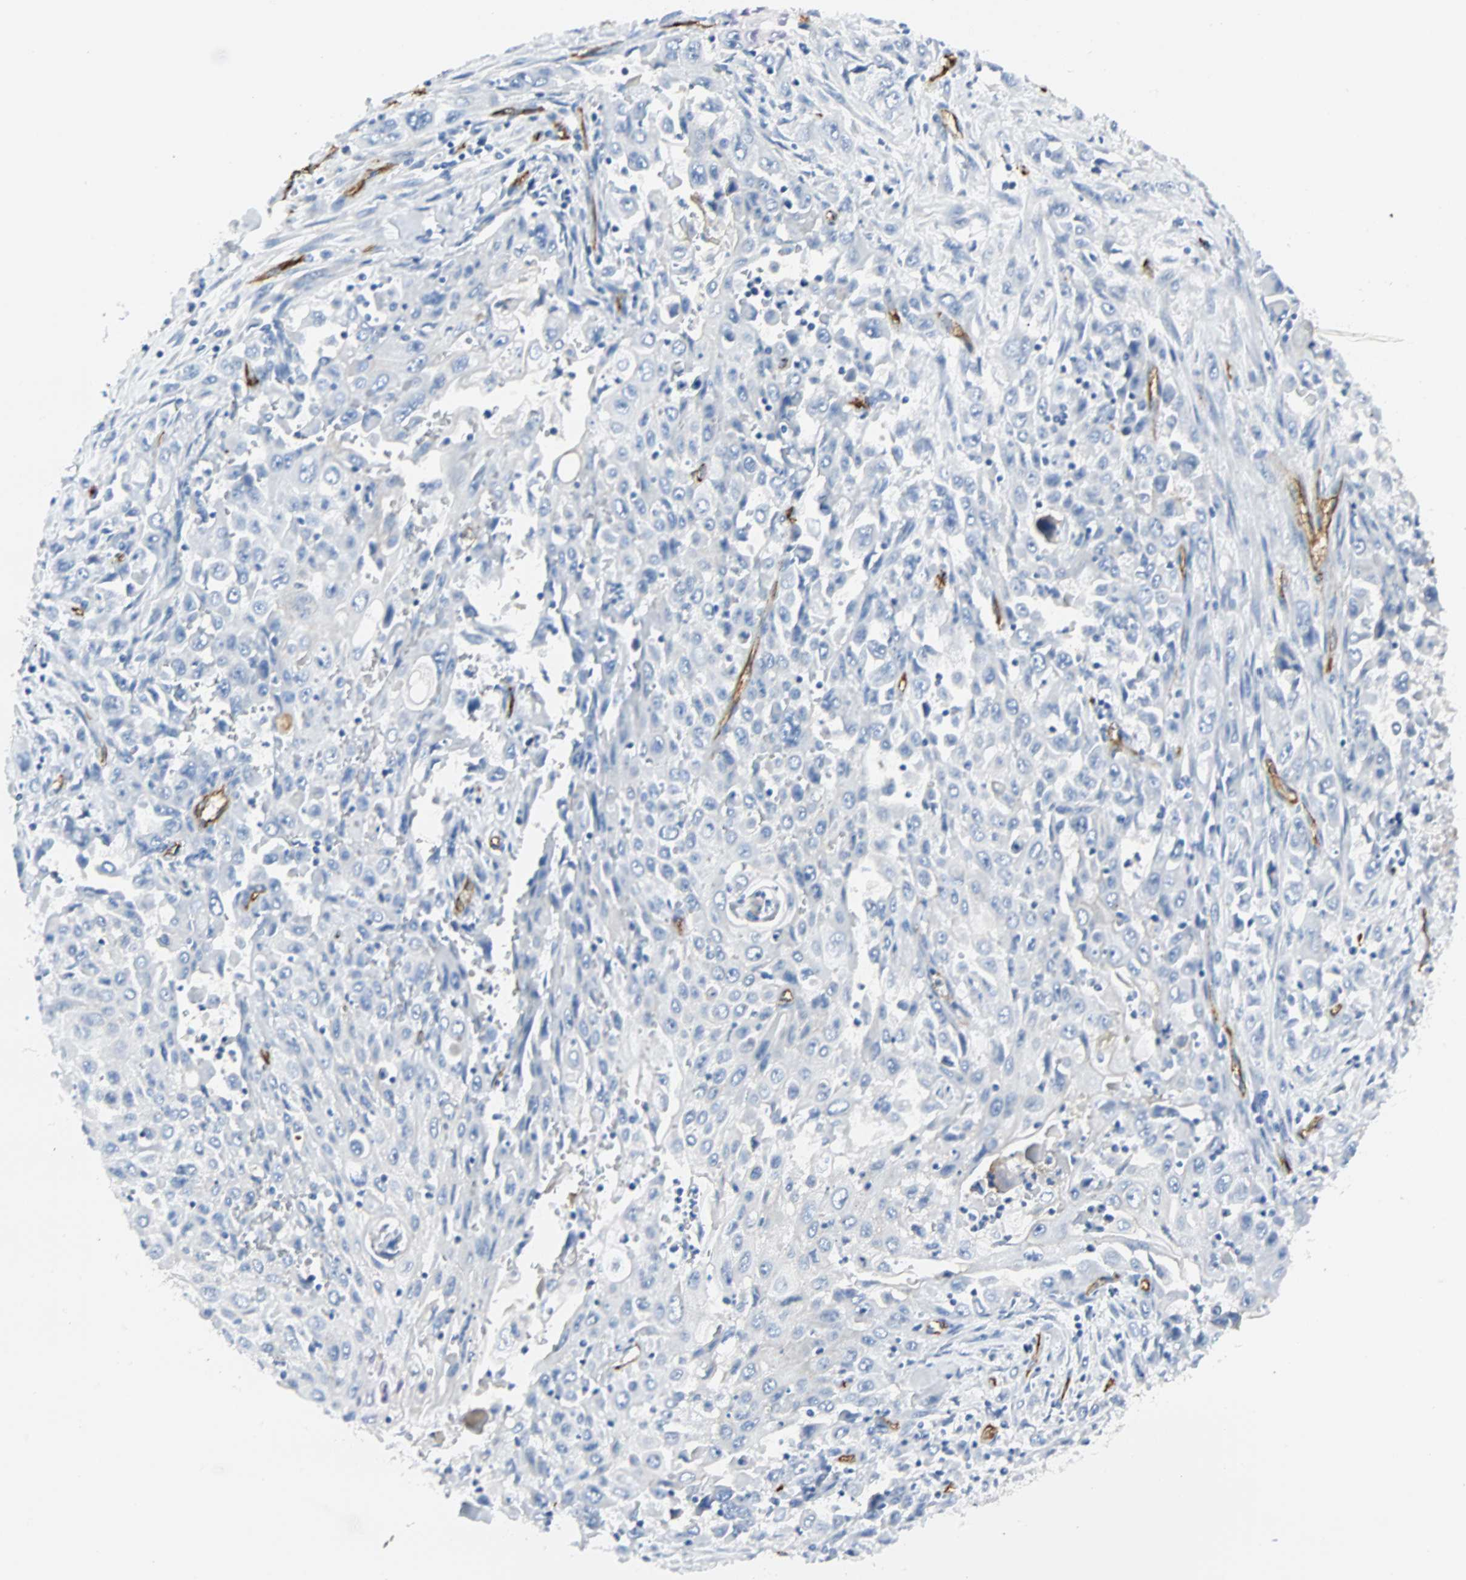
{"staining": {"intensity": "weak", "quantity": "<25%", "location": "cytoplasmic/membranous"}, "tissue": "pancreatic cancer", "cell_type": "Tumor cells", "image_type": "cancer", "snomed": [{"axis": "morphology", "description": "Adenocarcinoma, NOS"}, {"axis": "topography", "description": "Pancreas"}], "caption": "Micrograph shows no significant protein expression in tumor cells of pancreatic cancer.", "gene": "VPS9D1", "patient": {"sex": "male", "age": 70}}